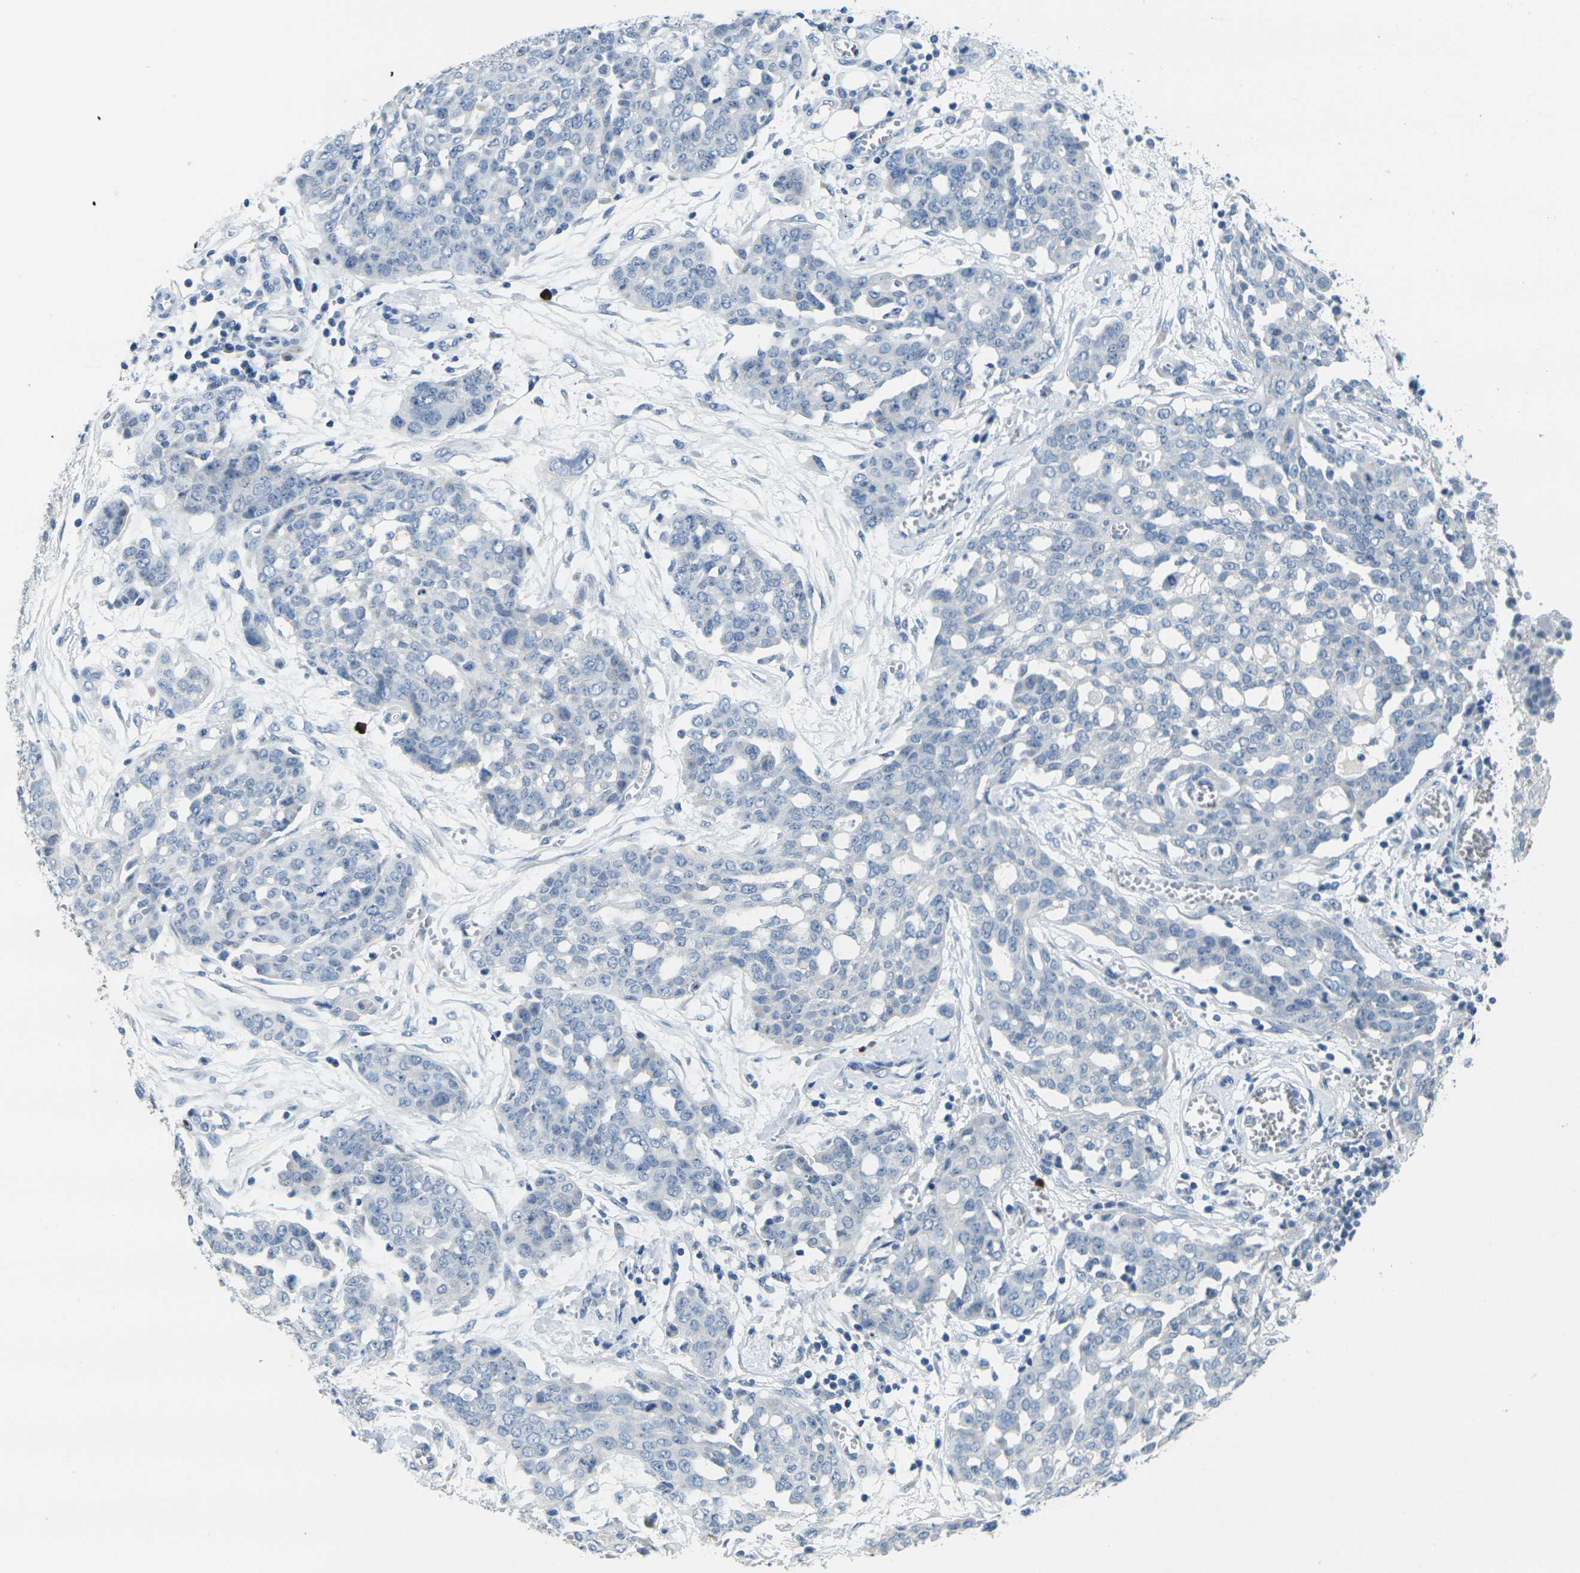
{"staining": {"intensity": "negative", "quantity": "none", "location": "none"}, "tissue": "ovarian cancer", "cell_type": "Tumor cells", "image_type": "cancer", "snomed": [{"axis": "morphology", "description": "Cystadenocarcinoma, serous, NOS"}, {"axis": "topography", "description": "Soft tissue"}, {"axis": "topography", "description": "Ovary"}], "caption": "The immunohistochemistry histopathology image has no significant positivity in tumor cells of ovarian serous cystadenocarcinoma tissue.", "gene": "GPR15", "patient": {"sex": "female", "age": 57}}